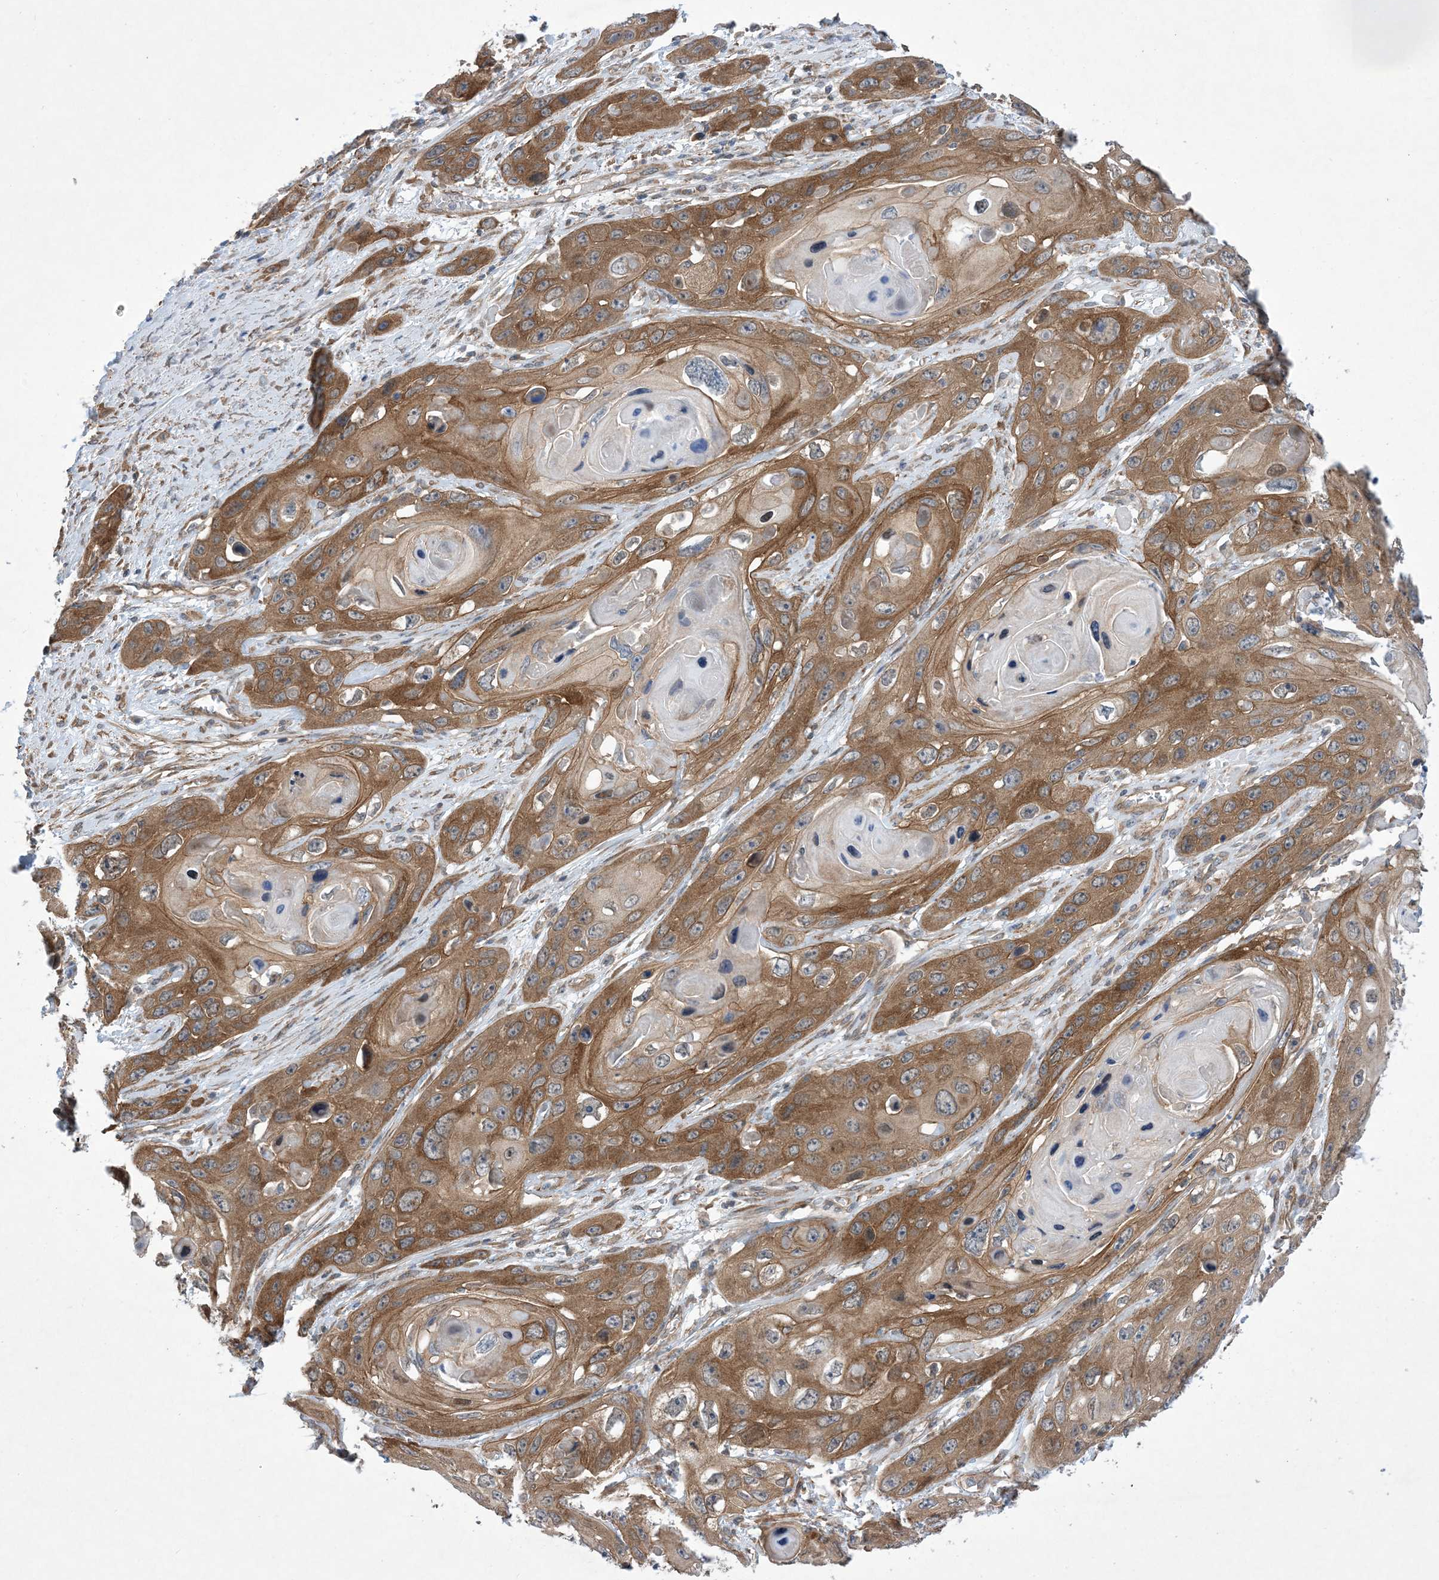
{"staining": {"intensity": "moderate", "quantity": ">75%", "location": "cytoplasmic/membranous"}, "tissue": "skin cancer", "cell_type": "Tumor cells", "image_type": "cancer", "snomed": [{"axis": "morphology", "description": "Squamous cell carcinoma, NOS"}, {"axis": "topography", "description": "Skin"}], "caption": "This photomicrograph demonstrates immunohistochemistry staining of skin squamous cell carcinoma, with medium moderate cytoplasmic/membranous positivity in approximately >75% of tumor cells.", "gene": "EHBP1", "patient": {"sex": "male", "age": 55}}